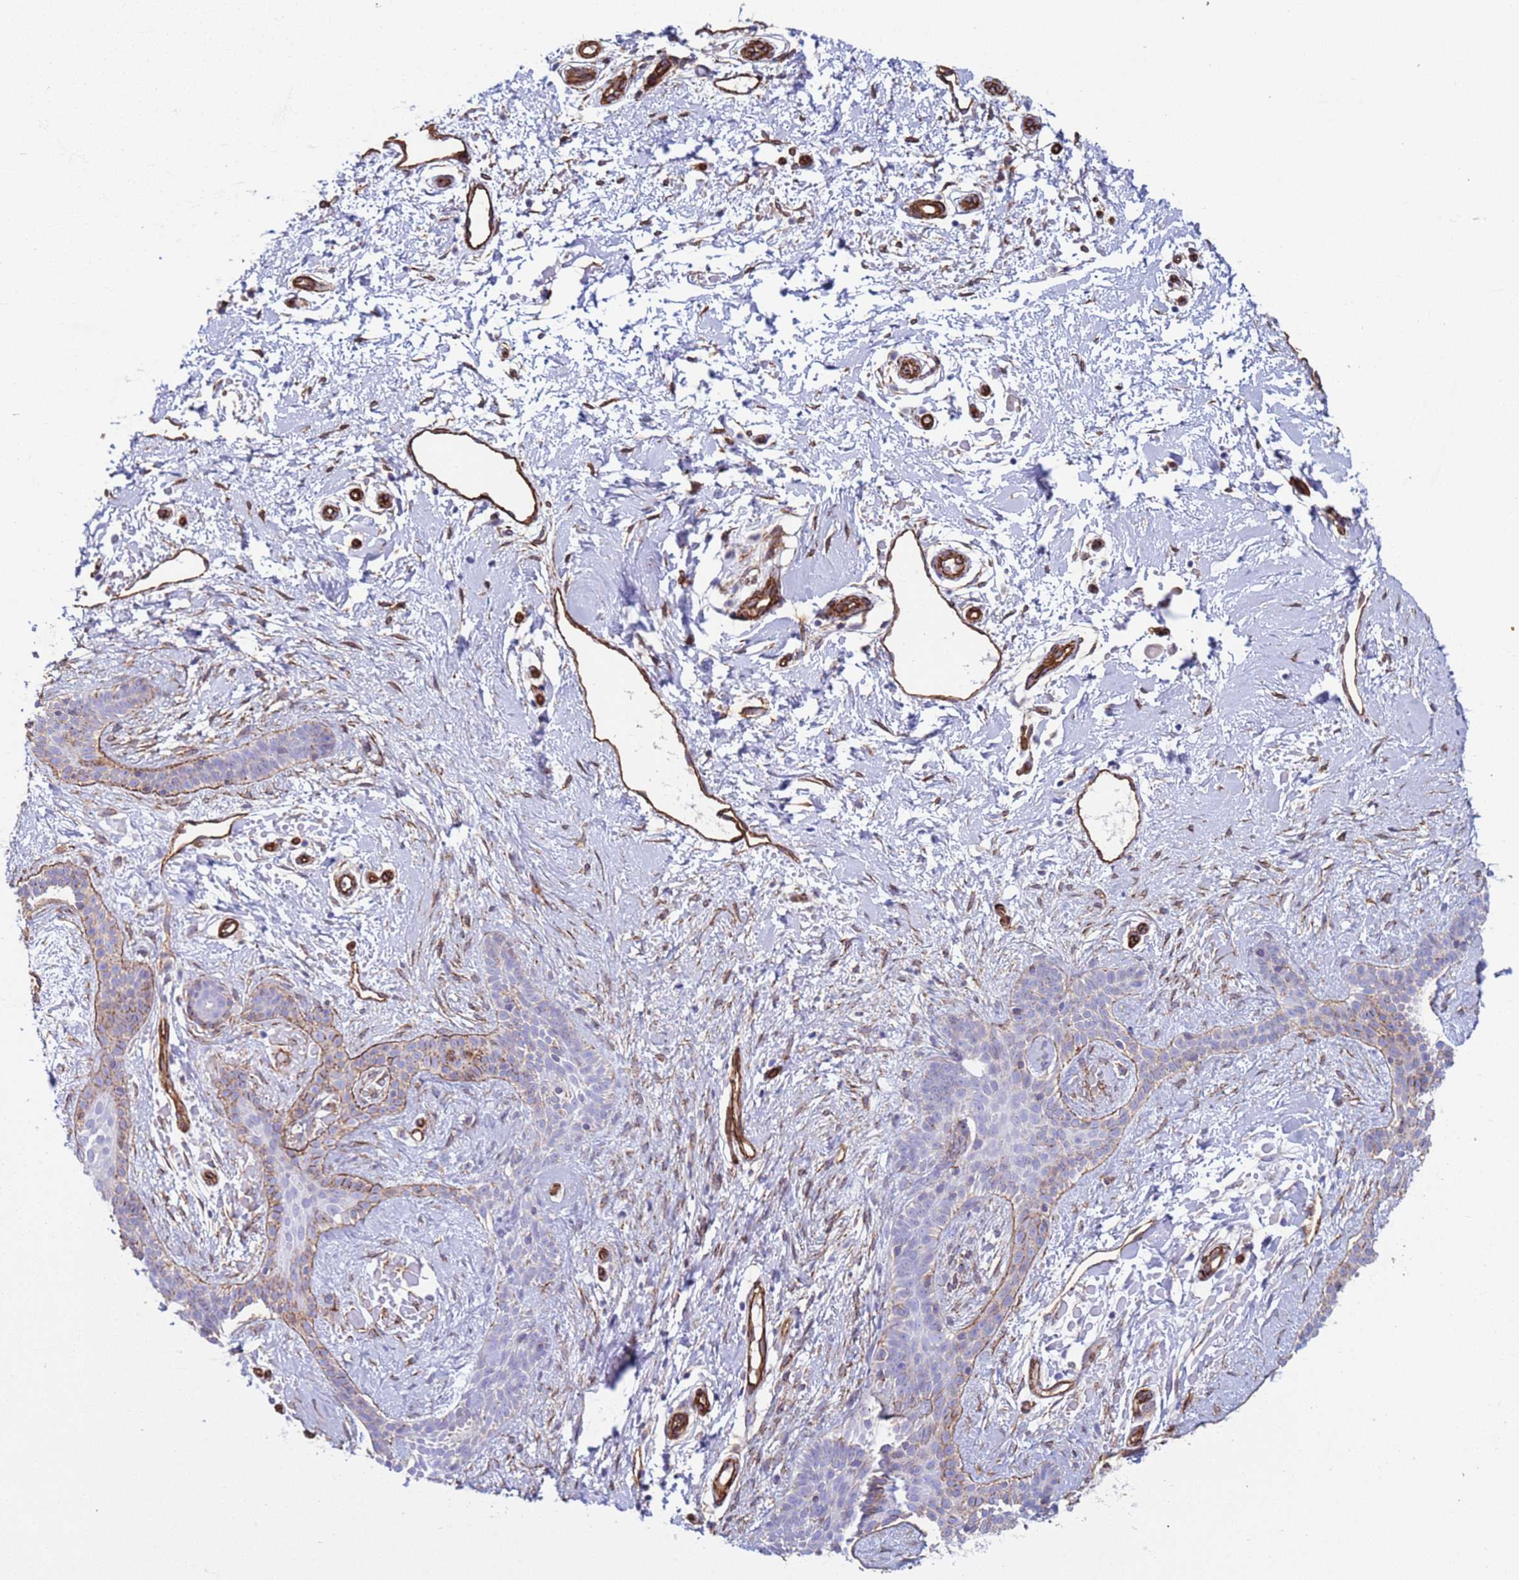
{"staining": {"intensity": "moderate", "quantity": "<25%", "location": "cytoplasmic/membranous"}, "tissue": "skin cancer", "cell_type": "Tumor cells", "image_type": "cancer", "snomed": [{"axis": "morphology", "description": "Basal cell carcinoma"}, {"axis": "topography", "description": "Skin"}], "caption": "IHC photomicrograph of human skin cancer (basal cell carcinoma) stained for a protein (brown), which displays low levels of moderate cytoplasmic/membranous positivity in about <25% of tumor cells.", "gene": "GASK1A", "patient": {"sex": "male", "age": 78}}